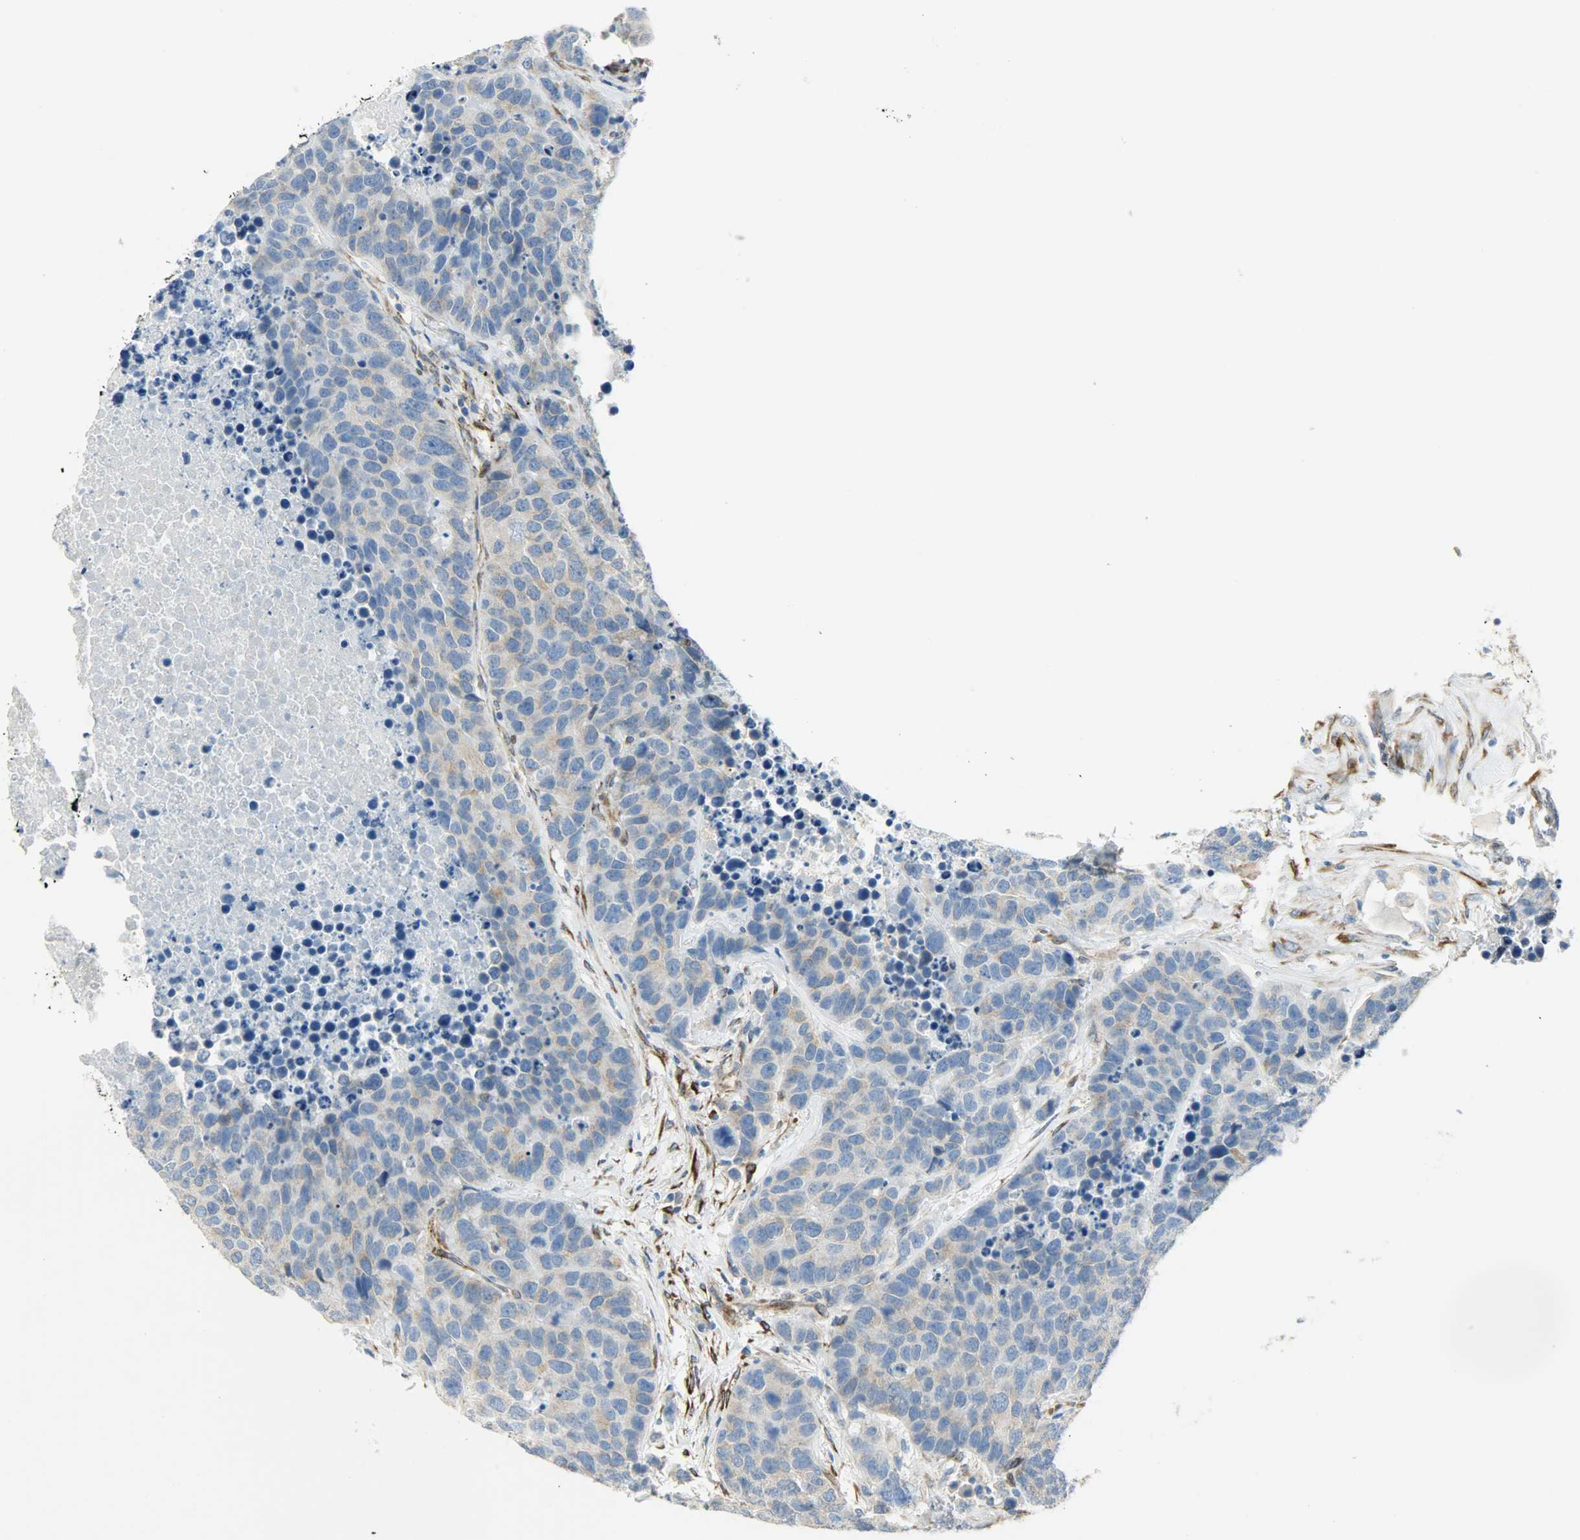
{"staining": {"intensity": "moderate", "quantity": ">75%", "location": "cytoplasmic/membranous"}, "tissue": "carcinoid", "cell_type": "Tumor cells", "image_type": "cancer", "snomed": [{"axis": "morphology", "description": "Carcinoid, malignant, NOS"}, {"axis": "topography", "description": "Lung"}], "caption": "Brown immunohistochemical staining in human malignant carcinoid shows moderate cytoplasmic/membranous staining in approximately >75% of tumor cells.", "gene": "PKD2", "patient": {"sex": "male", "age": 60}}